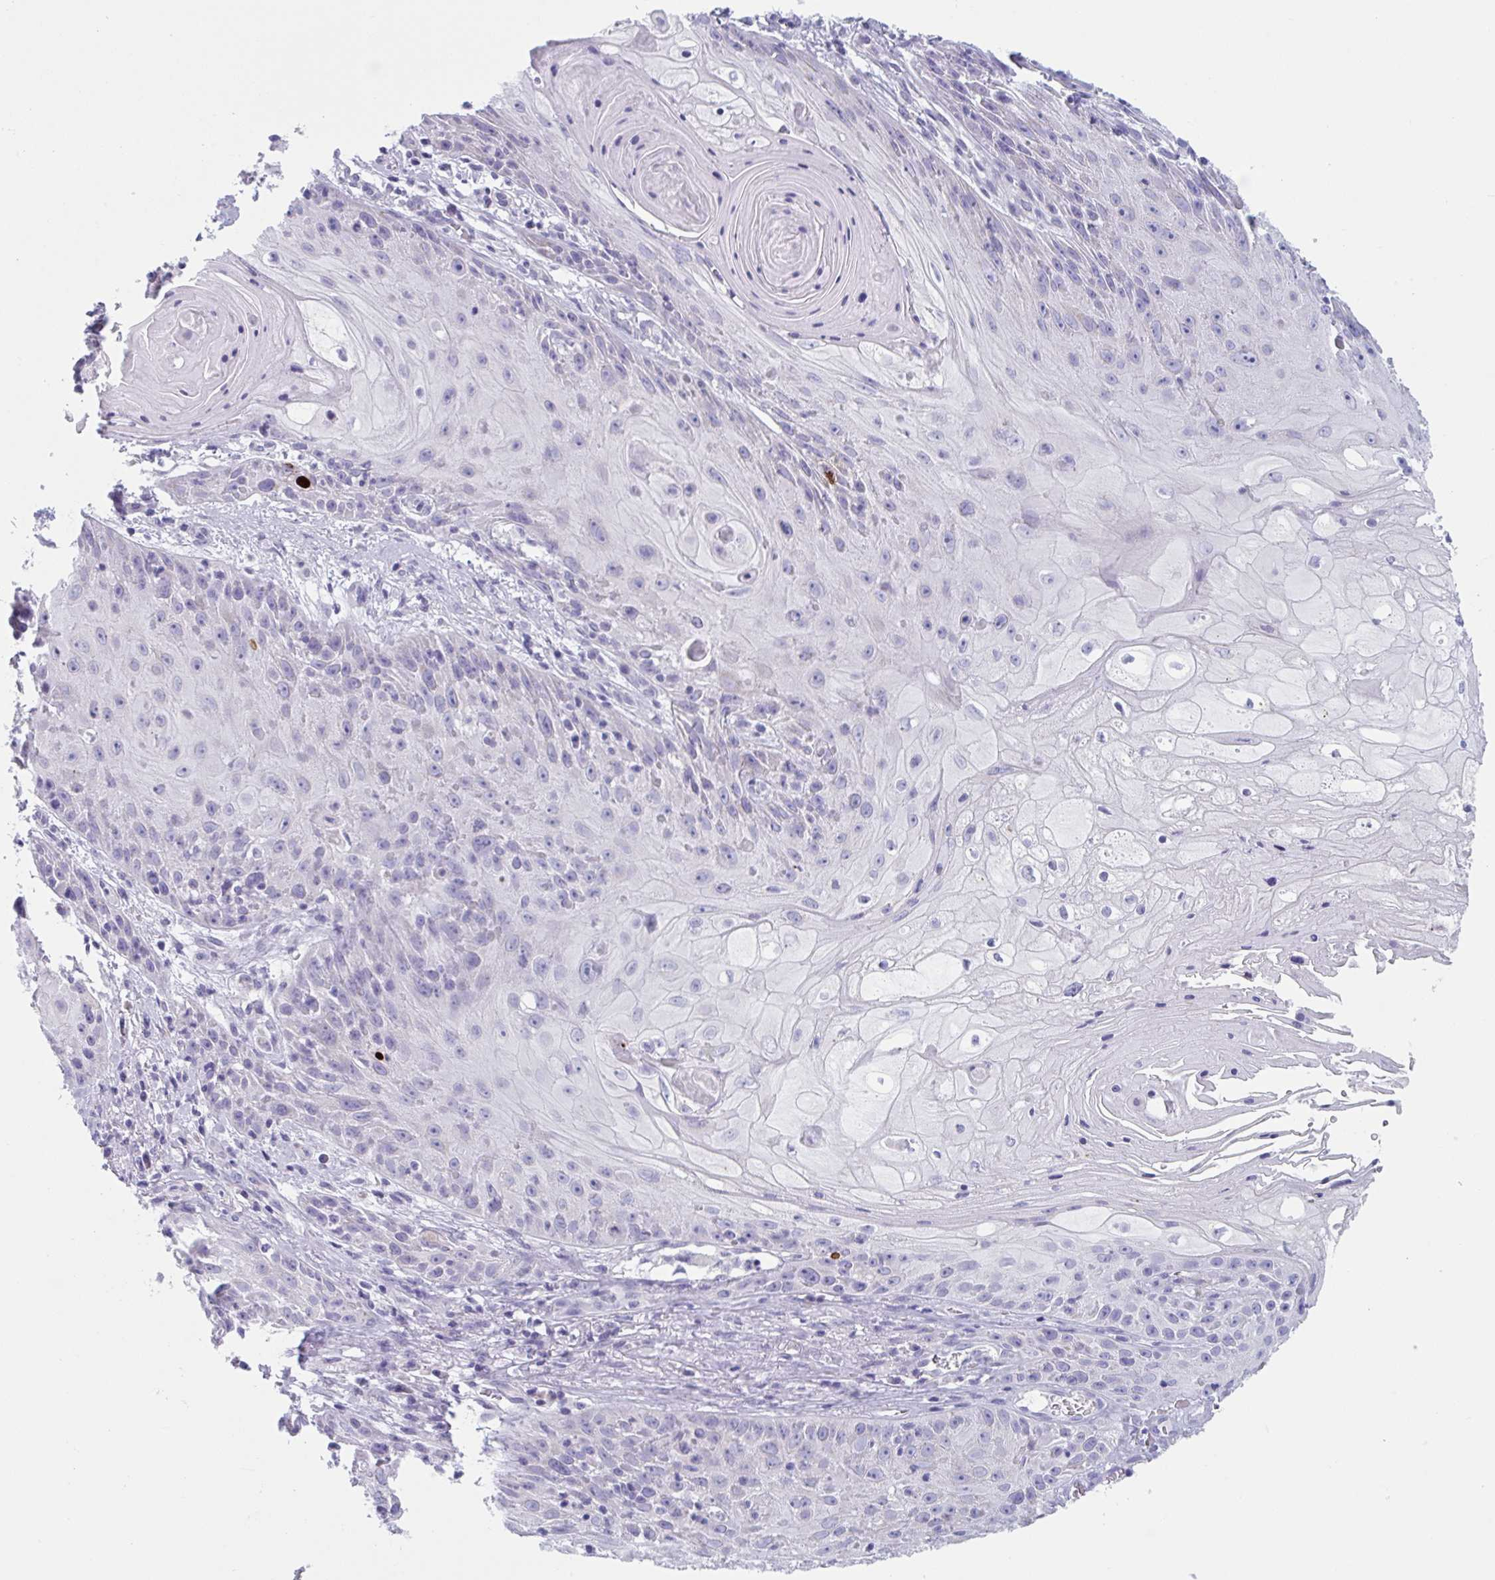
{"staining": {"intensity": "negative", "quantity": "none", "location": "none"}, "tissue": "skin cancer", "cell_type": "Tumor cells", "image_type": "cancer", "snomed": [{"axis": "morphology", "description": "Squamous cell carcinoma, NOS"}, {"axis": "topography", "description": "Skin"}, {"axis": "topography", "description": "Vulva"}], "caption": "Image shows no significant protein positivity in tumor cells of squamous cell carcinoma (skin).", "gene": "HSD11B2", "patient": {"sex": "female", "age": 76}}